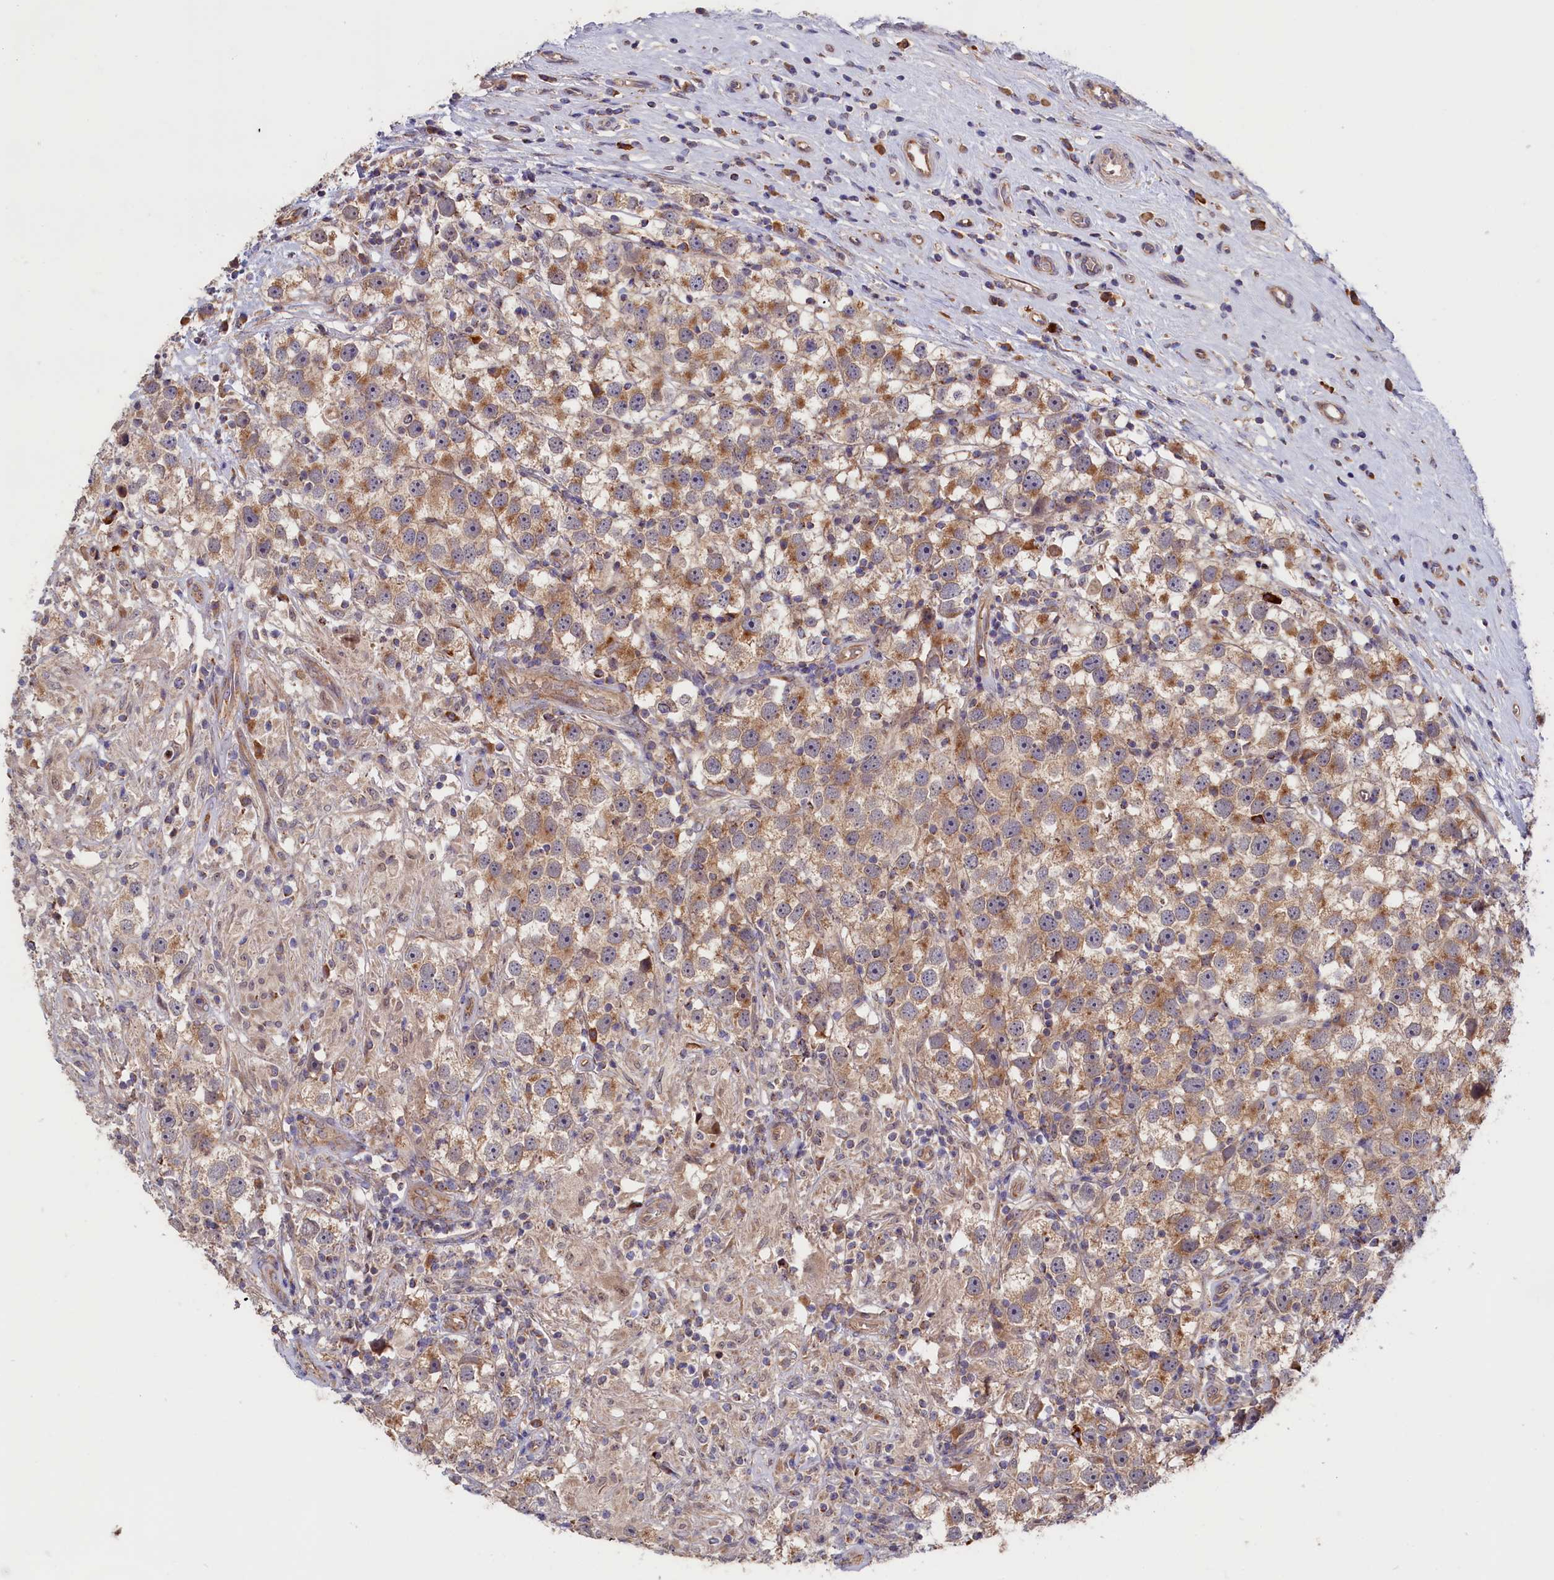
{"staining": {"intensity": "moderate", "quantity": ">75%", "location": "cytoplasmic/membranous"}, "tissue": "testis cancer", "cell_type": "Tumor cells", "image_type": "cancer", "snomed": [{"axis": "morphology", "description": "Seminoma, NOS"}, {"axis": "topography", "description": "Testis"}], "caption": "High-magnification brightfield microscopy of testis seminoma stained with DAB (3,3'-diaminobenzidine) (brown) and counterstained with hematoxylin (blue). tumor cells exhibit moderate cytoplasmic/membranous staining is present in about>75% of cells.", "gene": "CEP44", "patient": {"sex": "male", "age": 49}}